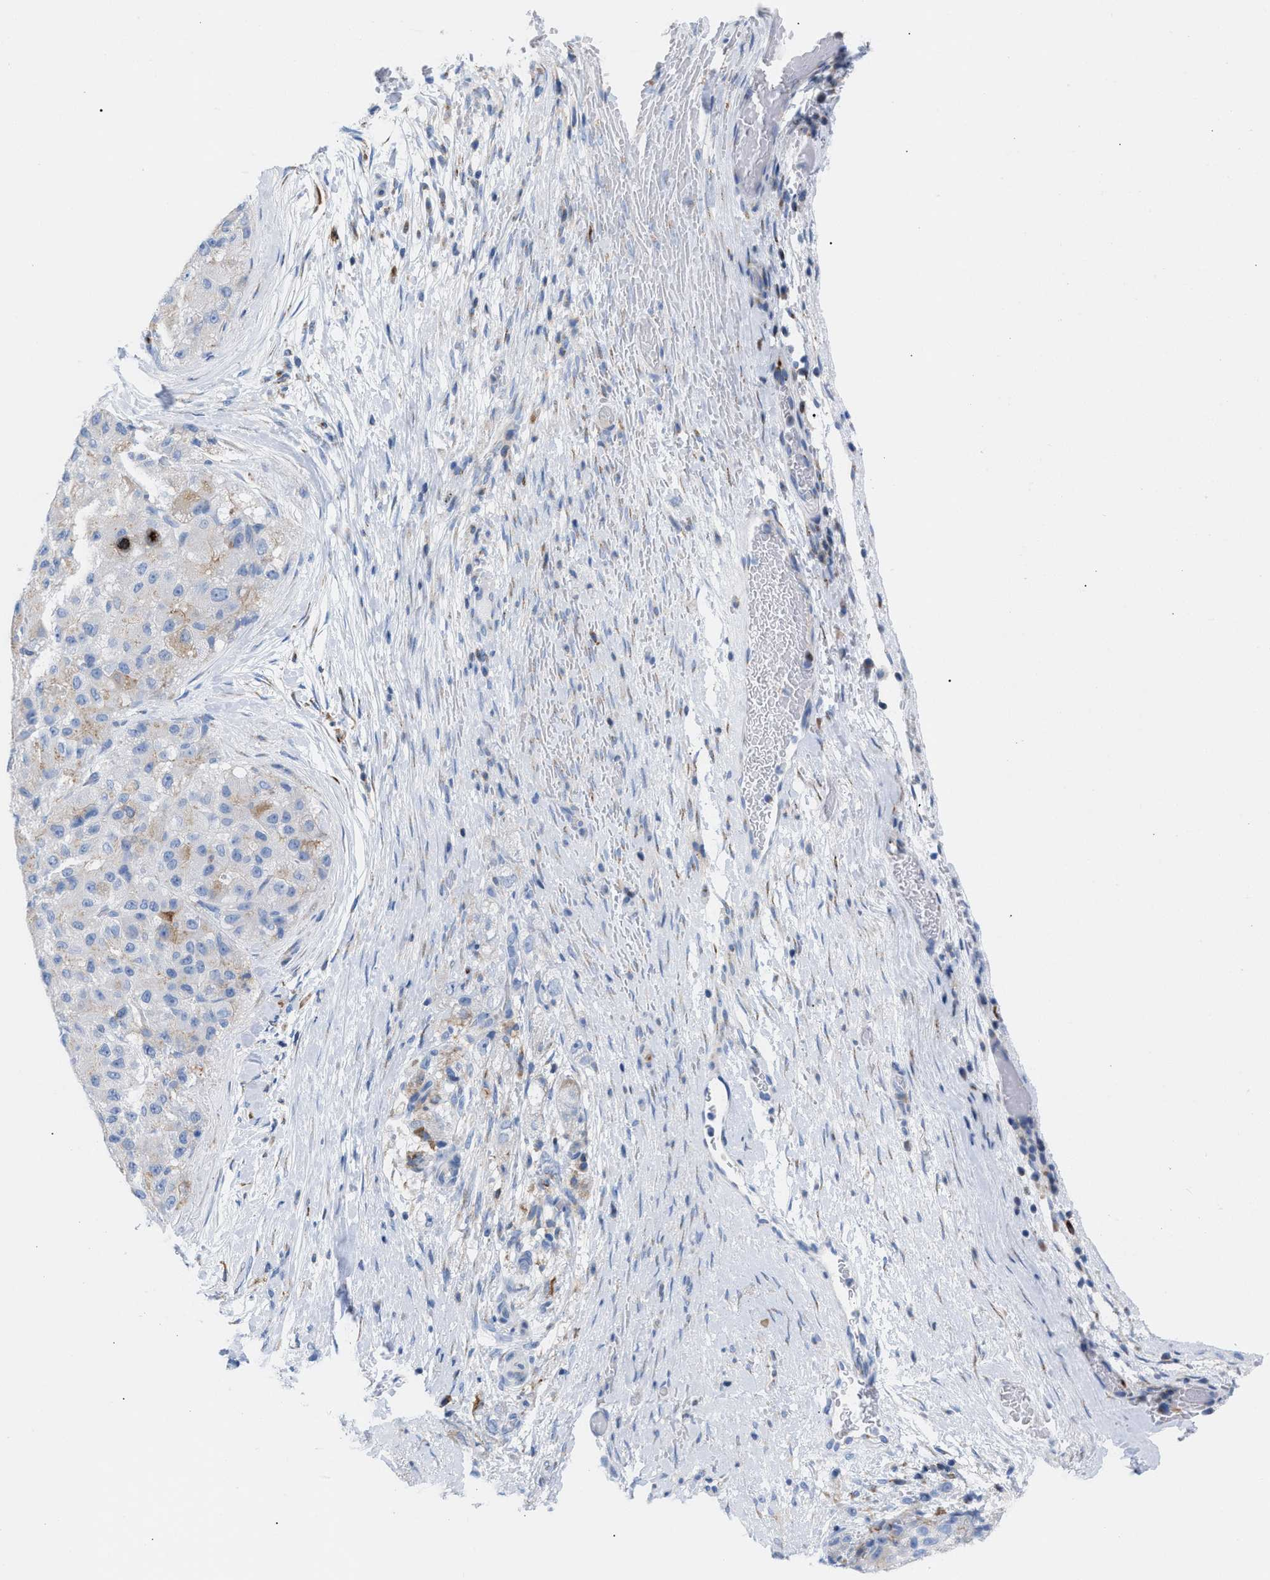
{"staining": {"intensity": "weak", "quantity": "<25%", "location": "cytoplasmic/membranous"}, "tissue": "liver cancer", "cell_type": "Tumor cells", "image_type": "cancer", "snomed": [{"axis": "morphology", "description": "Carcinoma, Hepatocellular, NOS"}, {"axis": "topography", "description": "Liver"}], "caption": "Tumor cells are negative for brown protein staining in liver cancer (hepatocellular carcinoma).", "gene": "TACC3", "patient": {"sex": "male", "age": 80}}